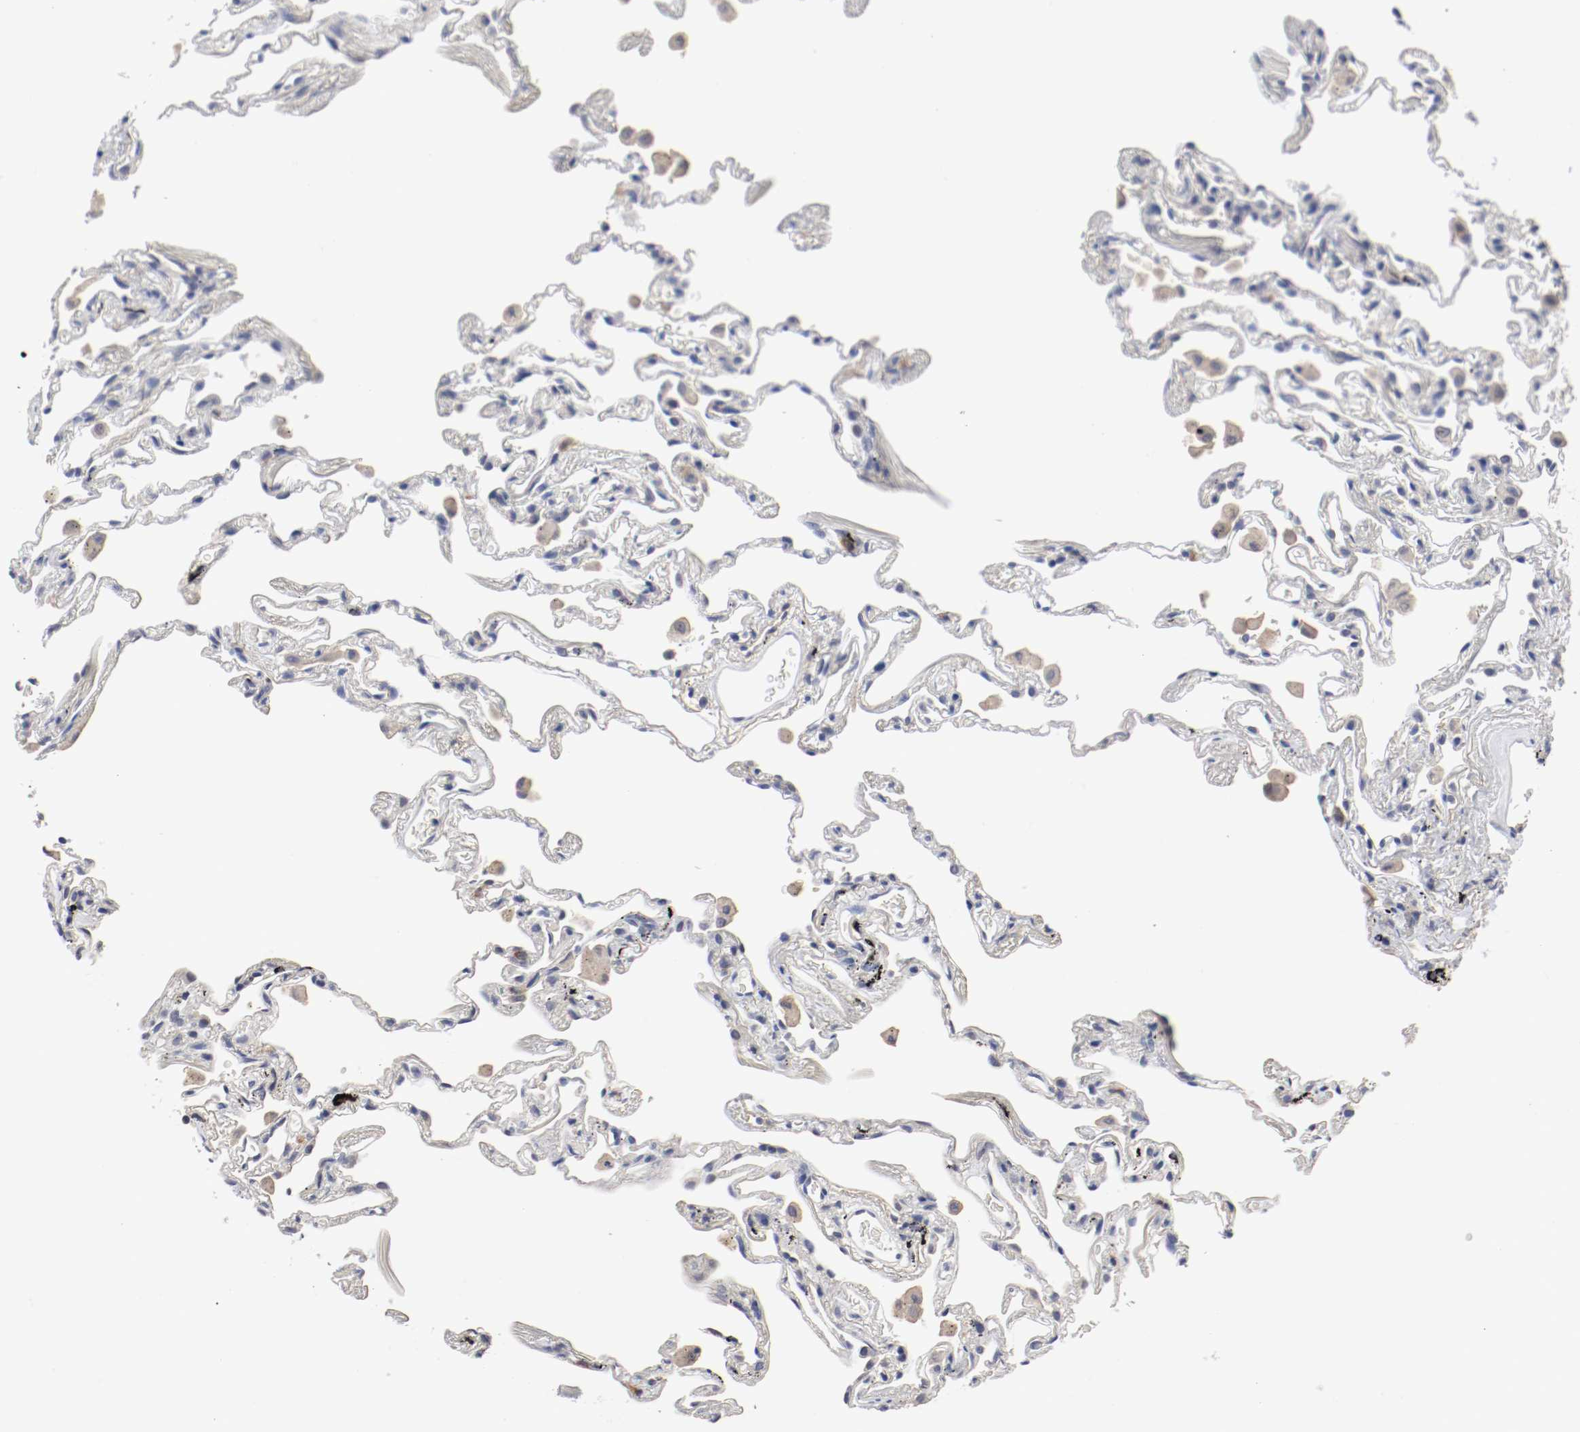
{"staining": {"intensity": "negative", "quantity": "none", "location": "none"}, "tissue": "lung", "cell_type": "Alveolar cells", "image_type": "normal", "snomed": [{"axis": "morphology", "description": "Normal tissue, NOS"}, {"axis": "morphology", "description": "Inflammation, NOS"}, {"axis": "topography", "description": "Lung"}], "caption": "DAB (3,3'-diaminobenzidine) immunohistochemical staining of unremarkable human lung displays no significant staining in alveolar cells.", "gene": "ANKLE2", "patient": {"sex": "male", "age": 69}}